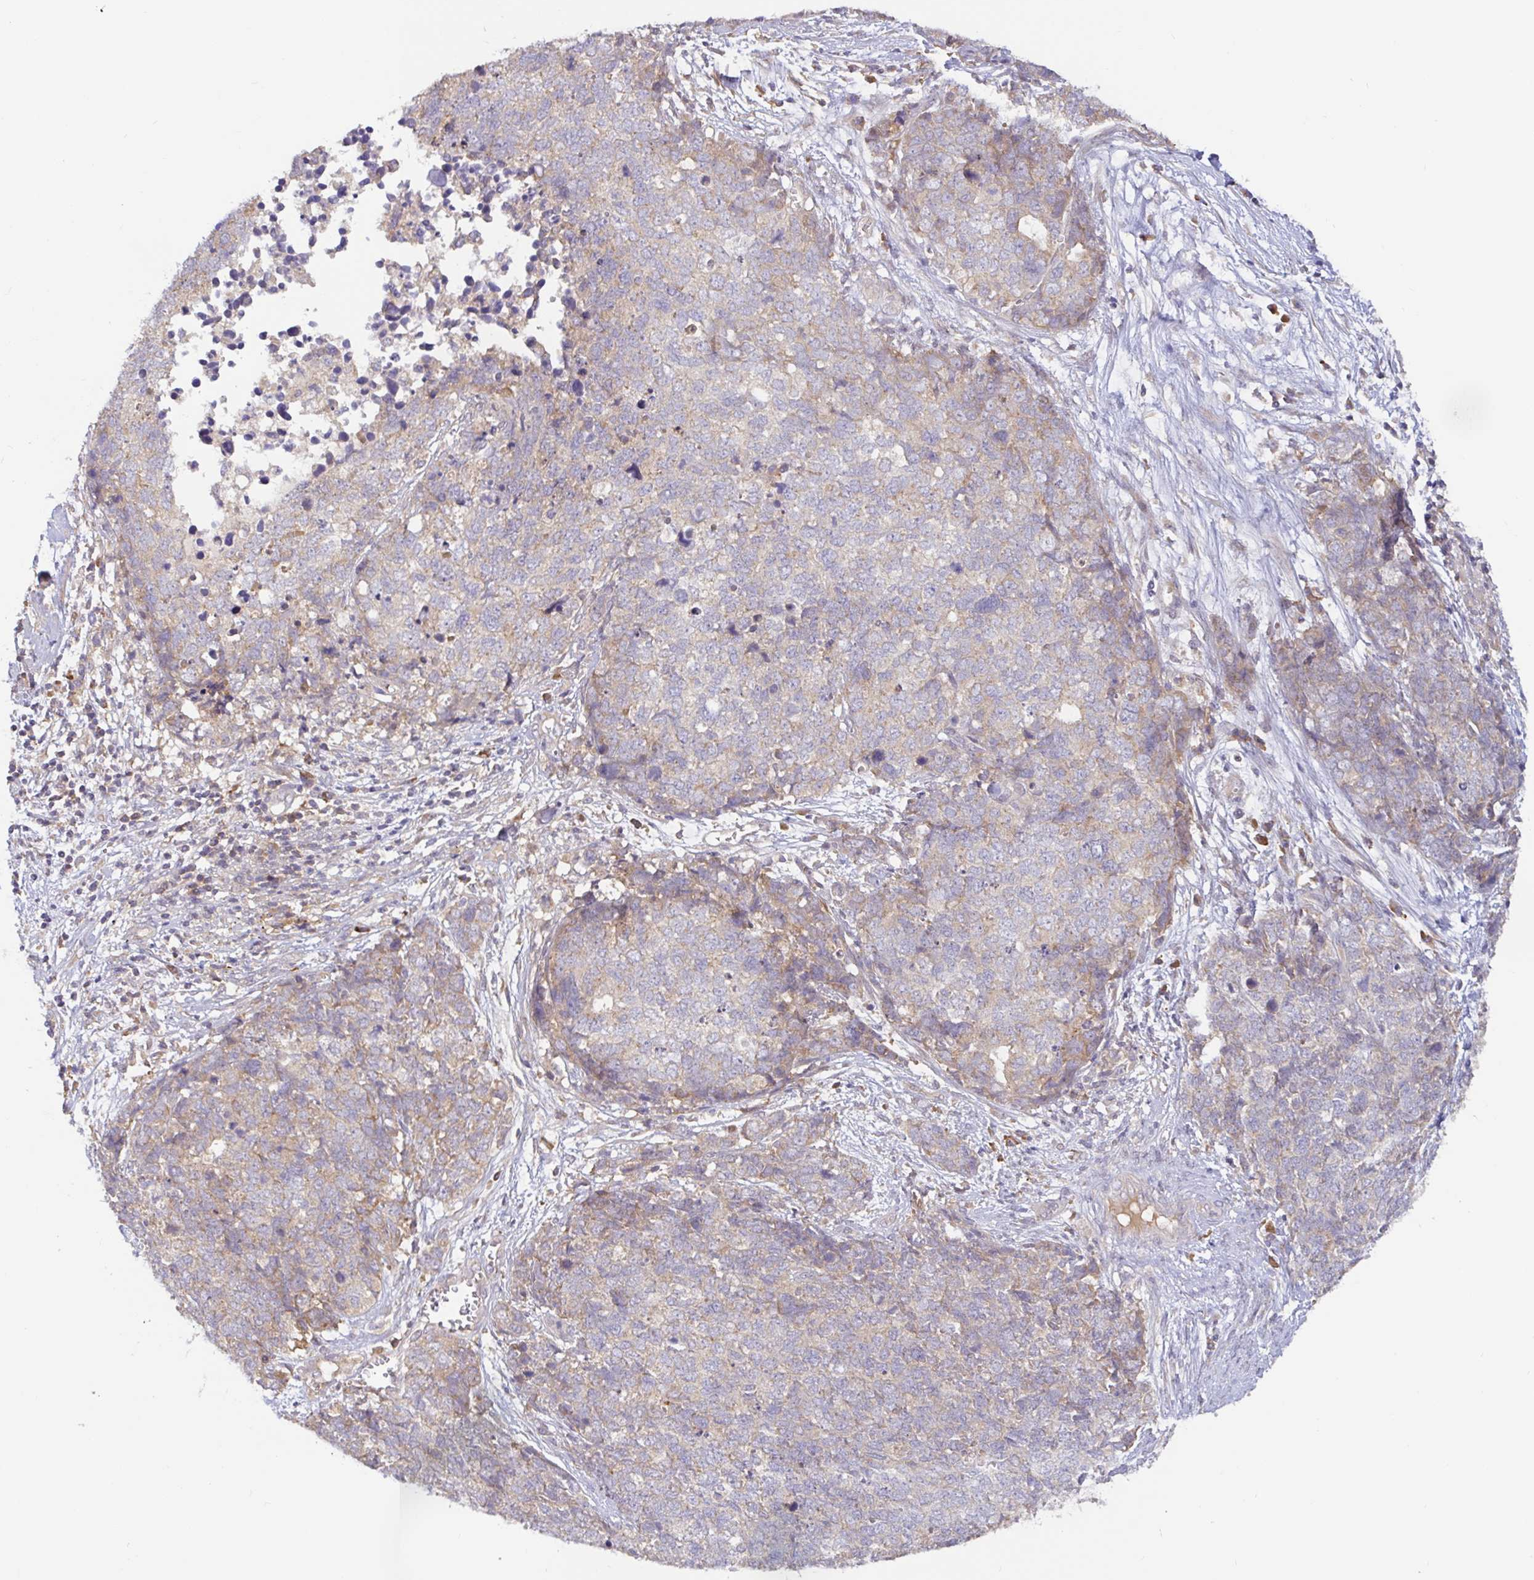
{"staining": {"intensity": "weak", "quantity": "<25%", "location": "cytoplasmic/membranous"}, "tissue": "cervical cancer", "cell_type": "Tumor cells", "image_type": "cancer", "snomed": [{"axis": "morphology", "description": "Adenocarcinoma, NOS"}, {"axis": "topography", "description": "Cervix"}], "caption": "Cervical adenocarcinoma was stained to show a protein in brown. There is no significant staining in tumor cells.", "gene": "LARP1", "patient": {"sex": "female", "age": 63}}